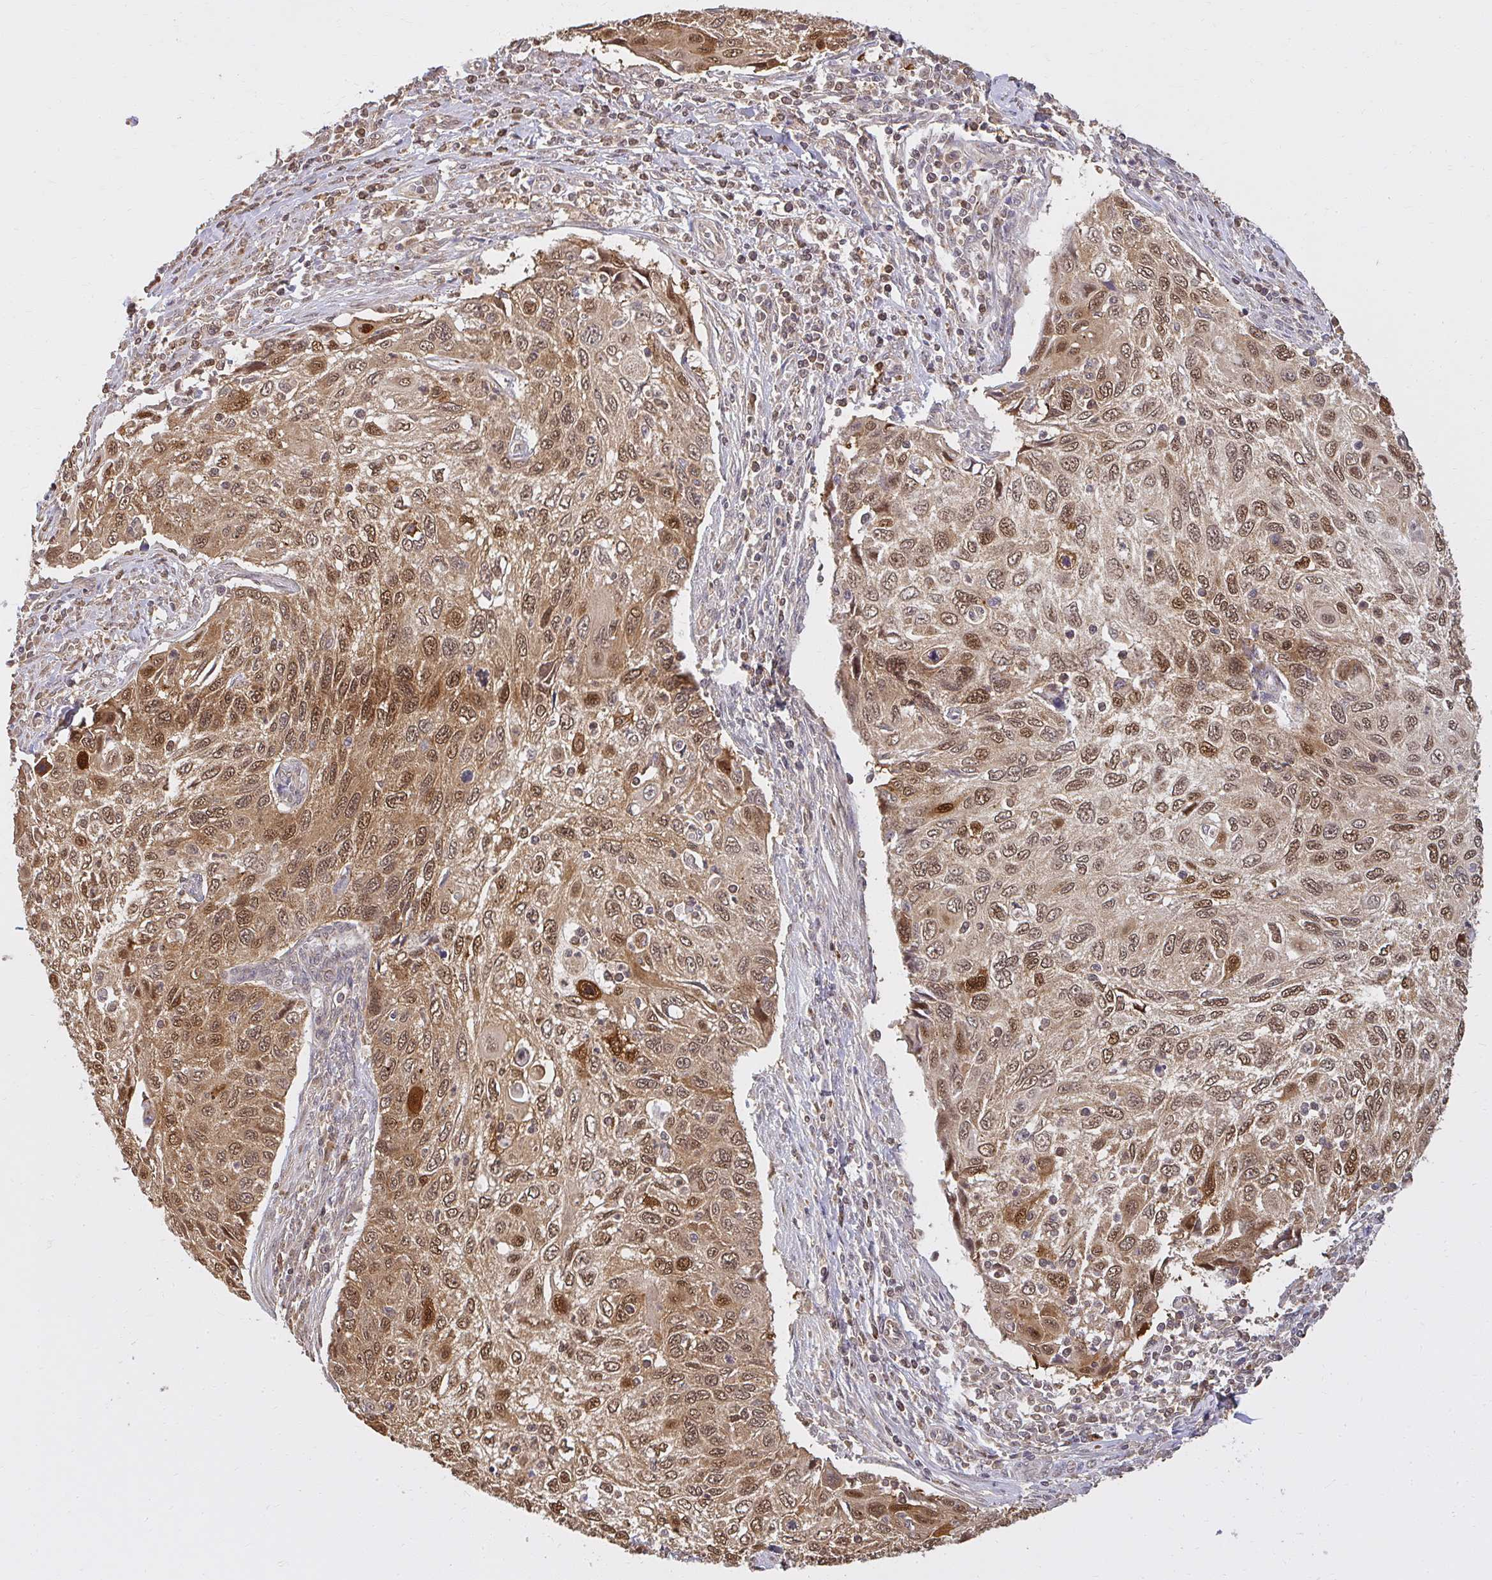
{"staining": {"intensity": "moderate", "quantity": ">75%", "location": "cytoplasmic/membranous,nuclear"}, "tissue": "cervical cancer", "cell_type": "Tumor cells", "image_type": "cancer", "snomed": [{"axis": "morphology", "description": "Squamous cell carcinoma, NOS"}, {"axis": "topography", "description": "Cervix"}], "caption": "About >75% of tumor cells in cervical cancer show moderate cytoplasmic/membranous and nuclear protein staining as visualized by brown immunohistochemical staining.", "gene": "LARS2", "patient": {"sex": "female", "age": 70}}